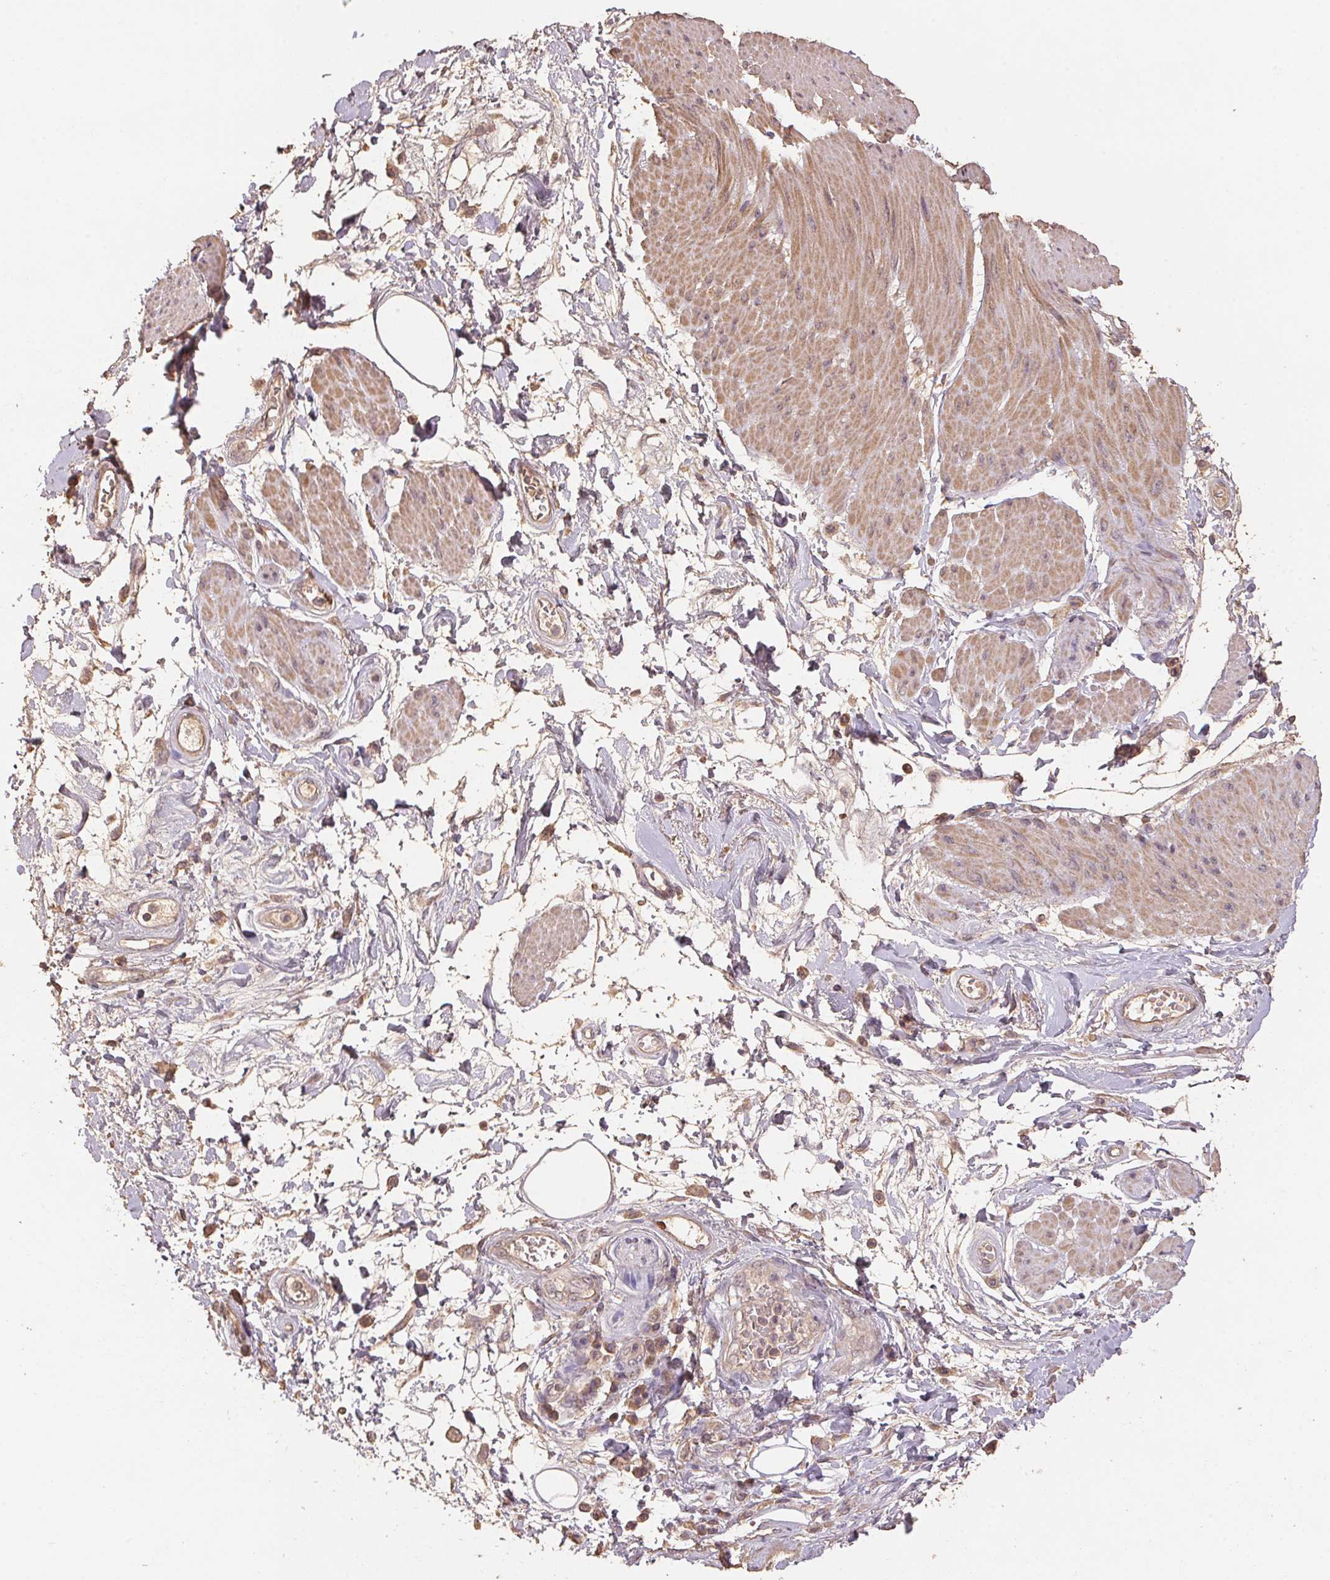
{"staining": {"intensity": "negative", "quantity": "none", "location": "none"}, "tissue": "adipose tissue", "cell_type": "Adipocytes", "image_type": "normal", "snomed": [{"axis": "morphology", "description": "Normal tissue, NOS"}, {"axis": "topography", "description": "Urinary bladder"}, {"axis": "topography", "description": "Peripheral nerve tissue"}], "caption": "DAB immunohistochemical staining of normal human adipose tissue demonstrates no significant positivity in adipocytes.", "gene": "CENPF", "patient": {"sex": "female", "age": 60}}